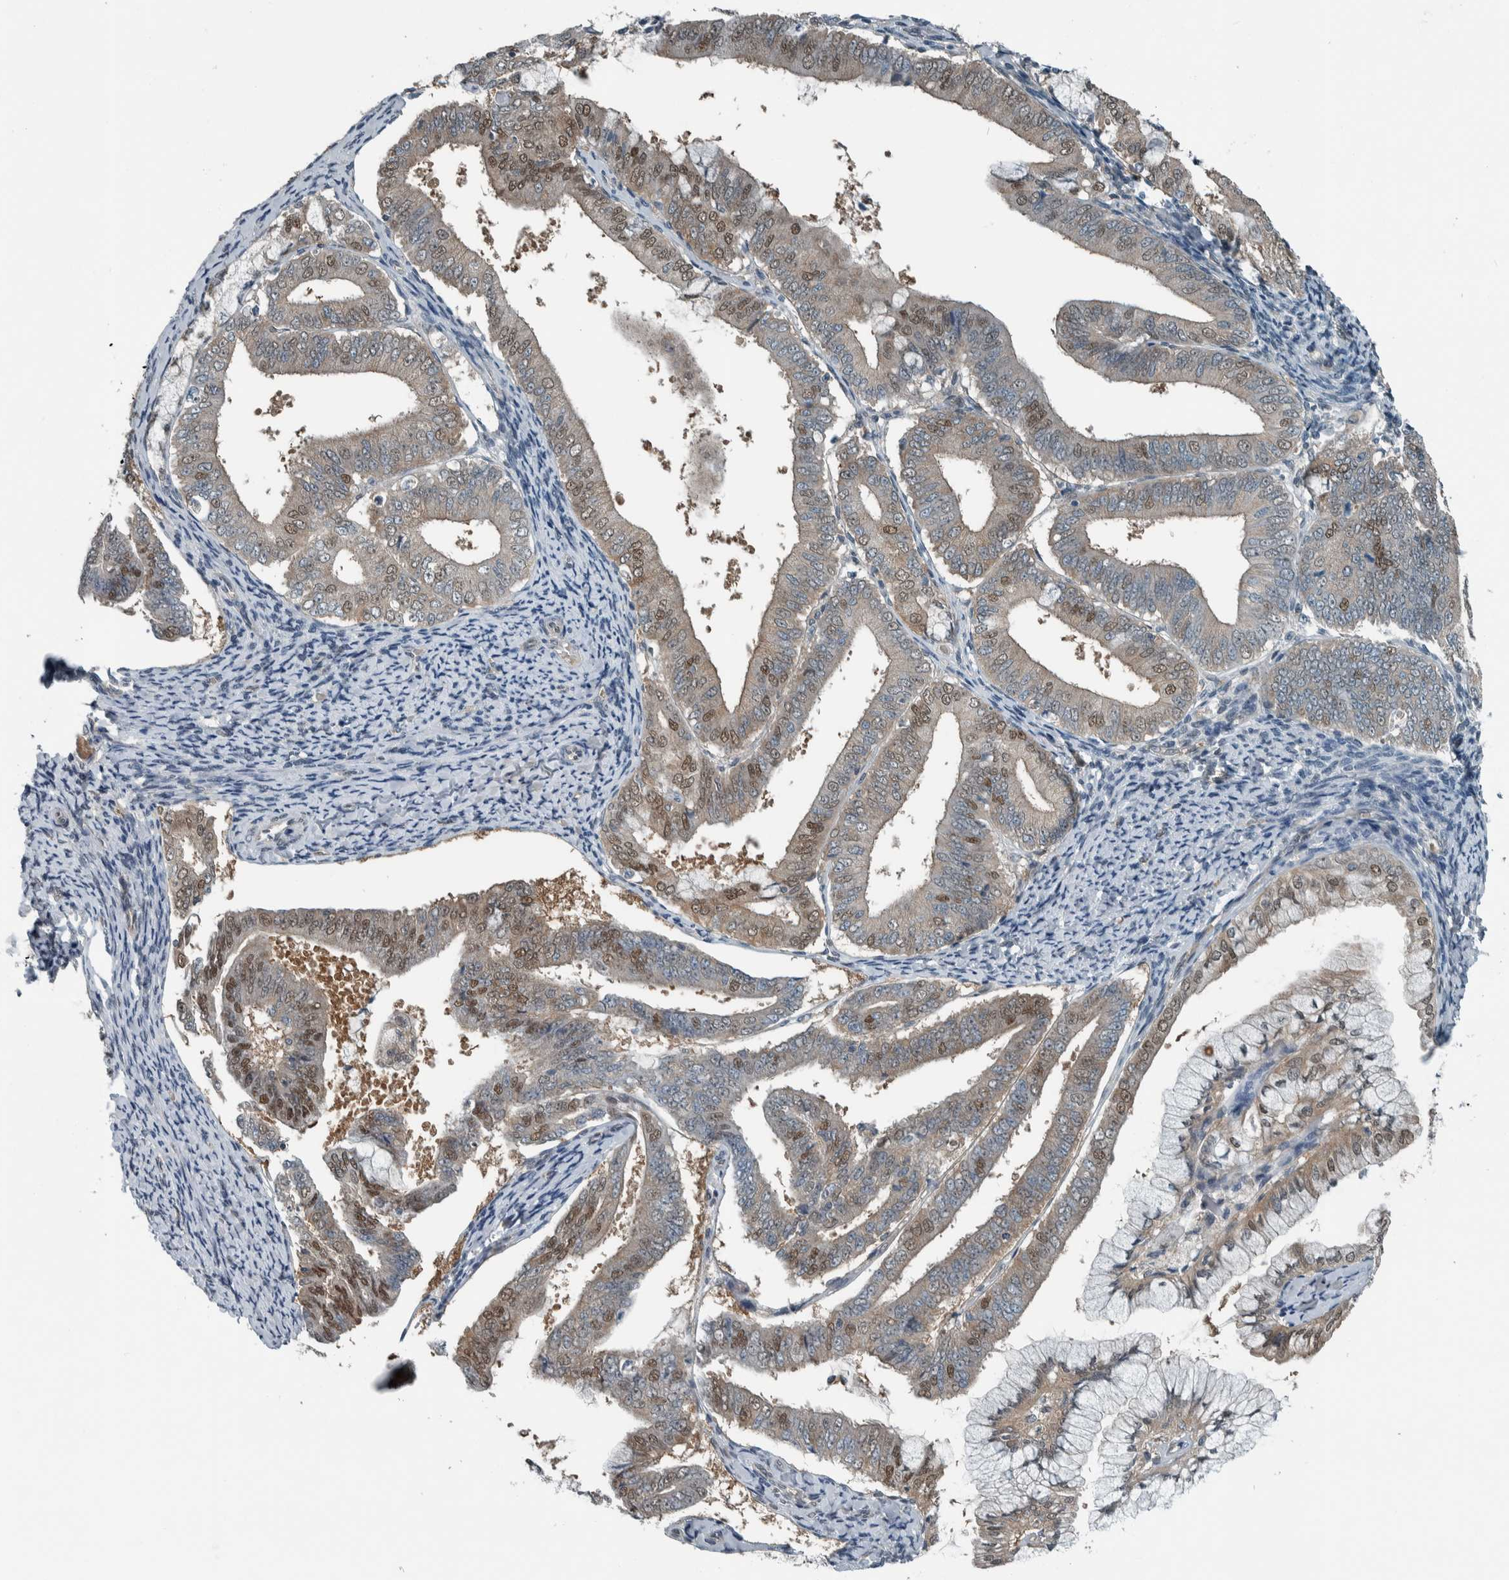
{"staining": {"intensity": "moderate", "quantity": ">75%", "location": "cytoplasmic/membranous,nuclear"}, "tissue": "endometrial cancer", "cell_type": "Tumor cells", "image_type": "cancer", "snomed": [{"axis": "morphology", "description": "Adenocarcinoma, NOS"}, {"axis": "topography", "description": "Endometrium"}], "caption": "Moderate cytoplasmic/membranous and nuclear expression for a protein is appreciated in about >75% of tumor cells of adenocarcinoma (endometrial) using immunohistochemistry.", "gene": "ALAD", "patient": {"sex": "female", "age": 63}}